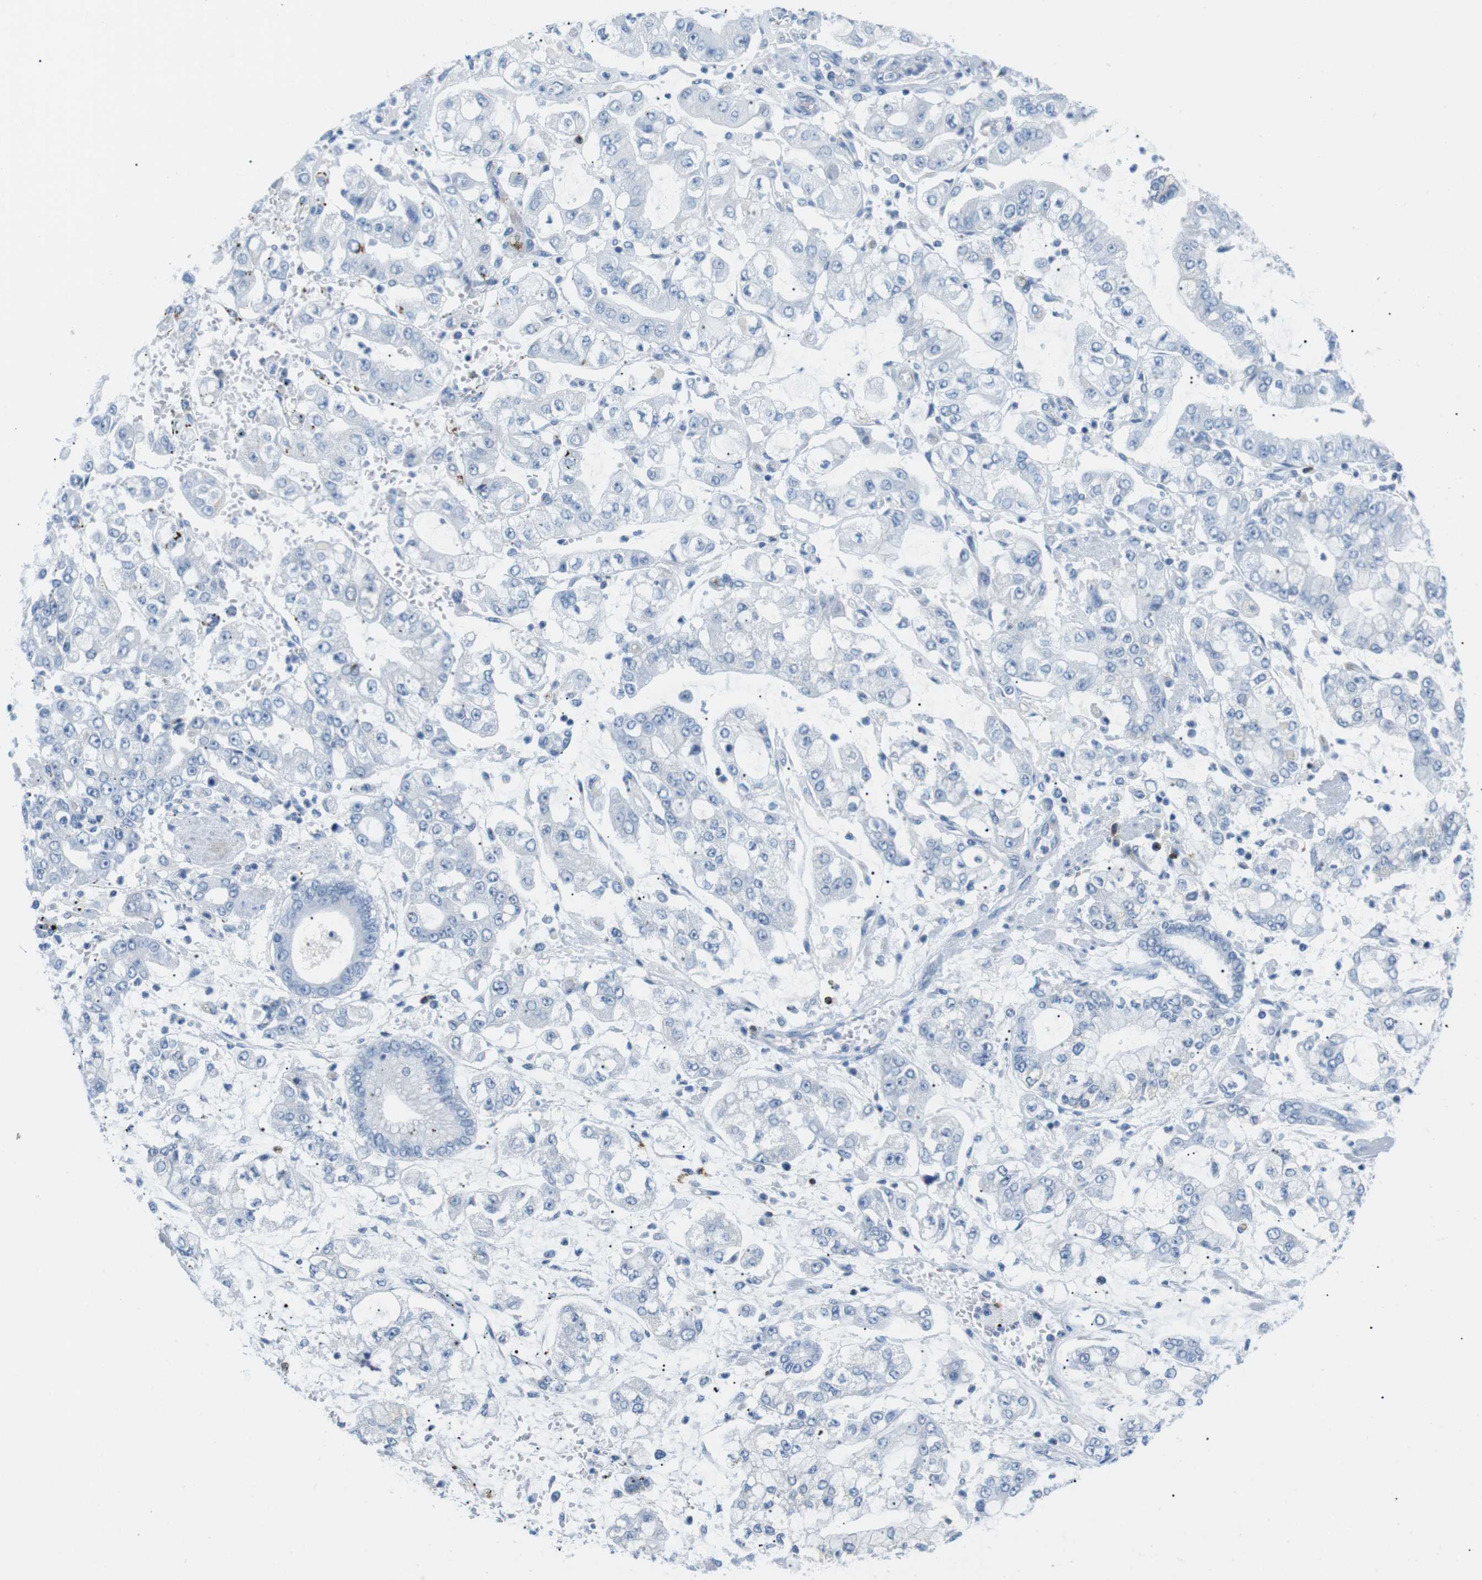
{"staining": {"intensity": "negative", "quantity": "none", "location": "none"}, "tissue": "stomach cancer", "cell_type": "Tumor cells", "image_type": "cancer", "snomed": [{"axis": "morphology", "description": "Adenocarcinoma, NOS"}, {"axis": "topography", "description": "Stomach"}], "caption": "Tumor cells are negative for brown protein staining in stomach adenocarcinoma.", "gene": "TNFRSF4", "patient": {"sex": "male", "age": 76}}